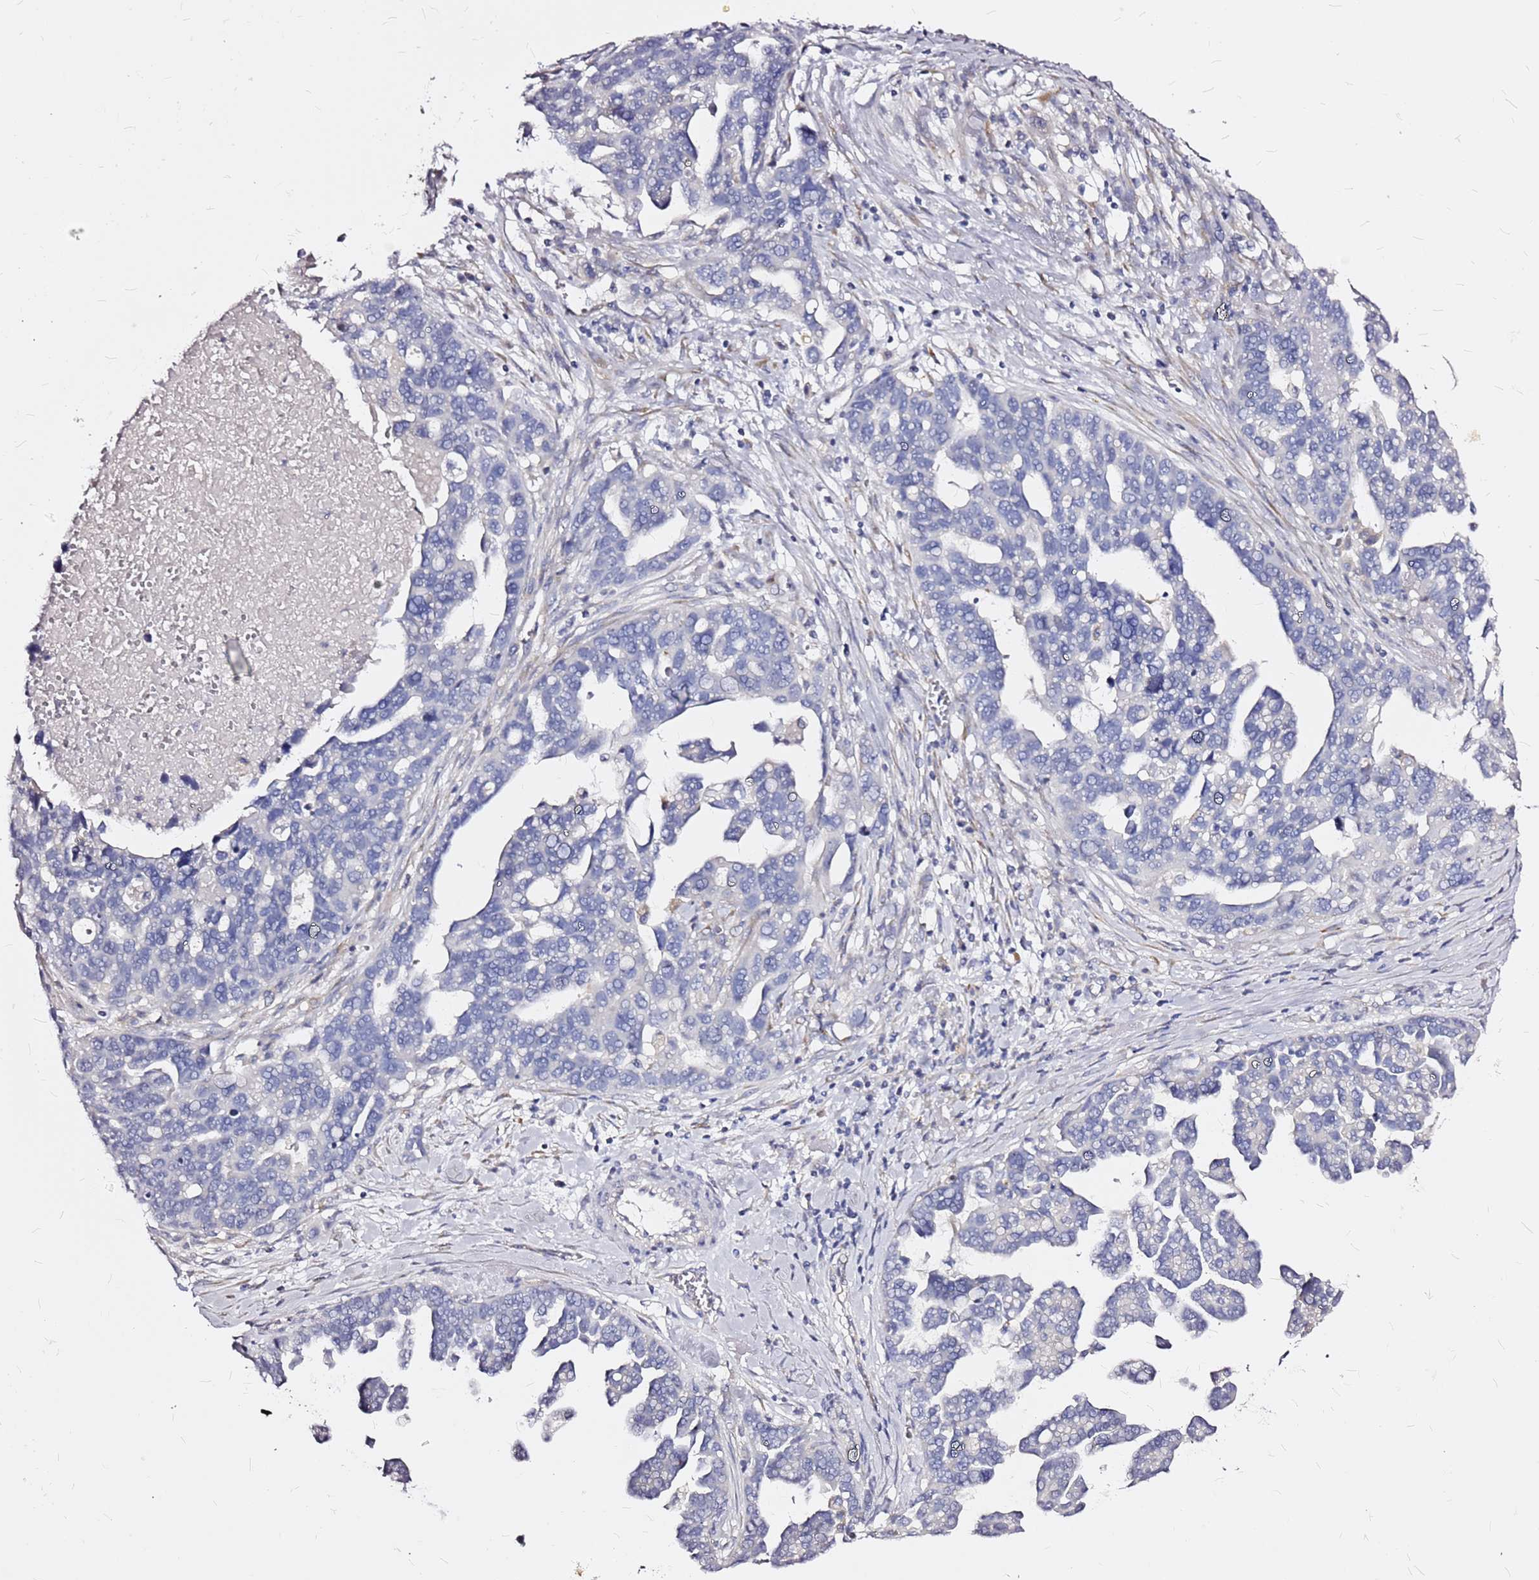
{"staining": {"intensity": "negative", "quantity": "none", "location": "none"}, "tissue": "ovarian cancer", "cell_type": "Tumor cells", "image_type": "cancer", "snomed": [{"axis": "morphology", "description": "Cystadenocarcinoma, serous, NOS"}, {"axis": "topography", "description": "Ovary"}], "caption": "Micrograph shows no significant protein positivity in tumor cells of serous cystadenocarcinoma (ovarian).", "gene": "CASD1", "patient": {"sex": "female", "age": 54}}